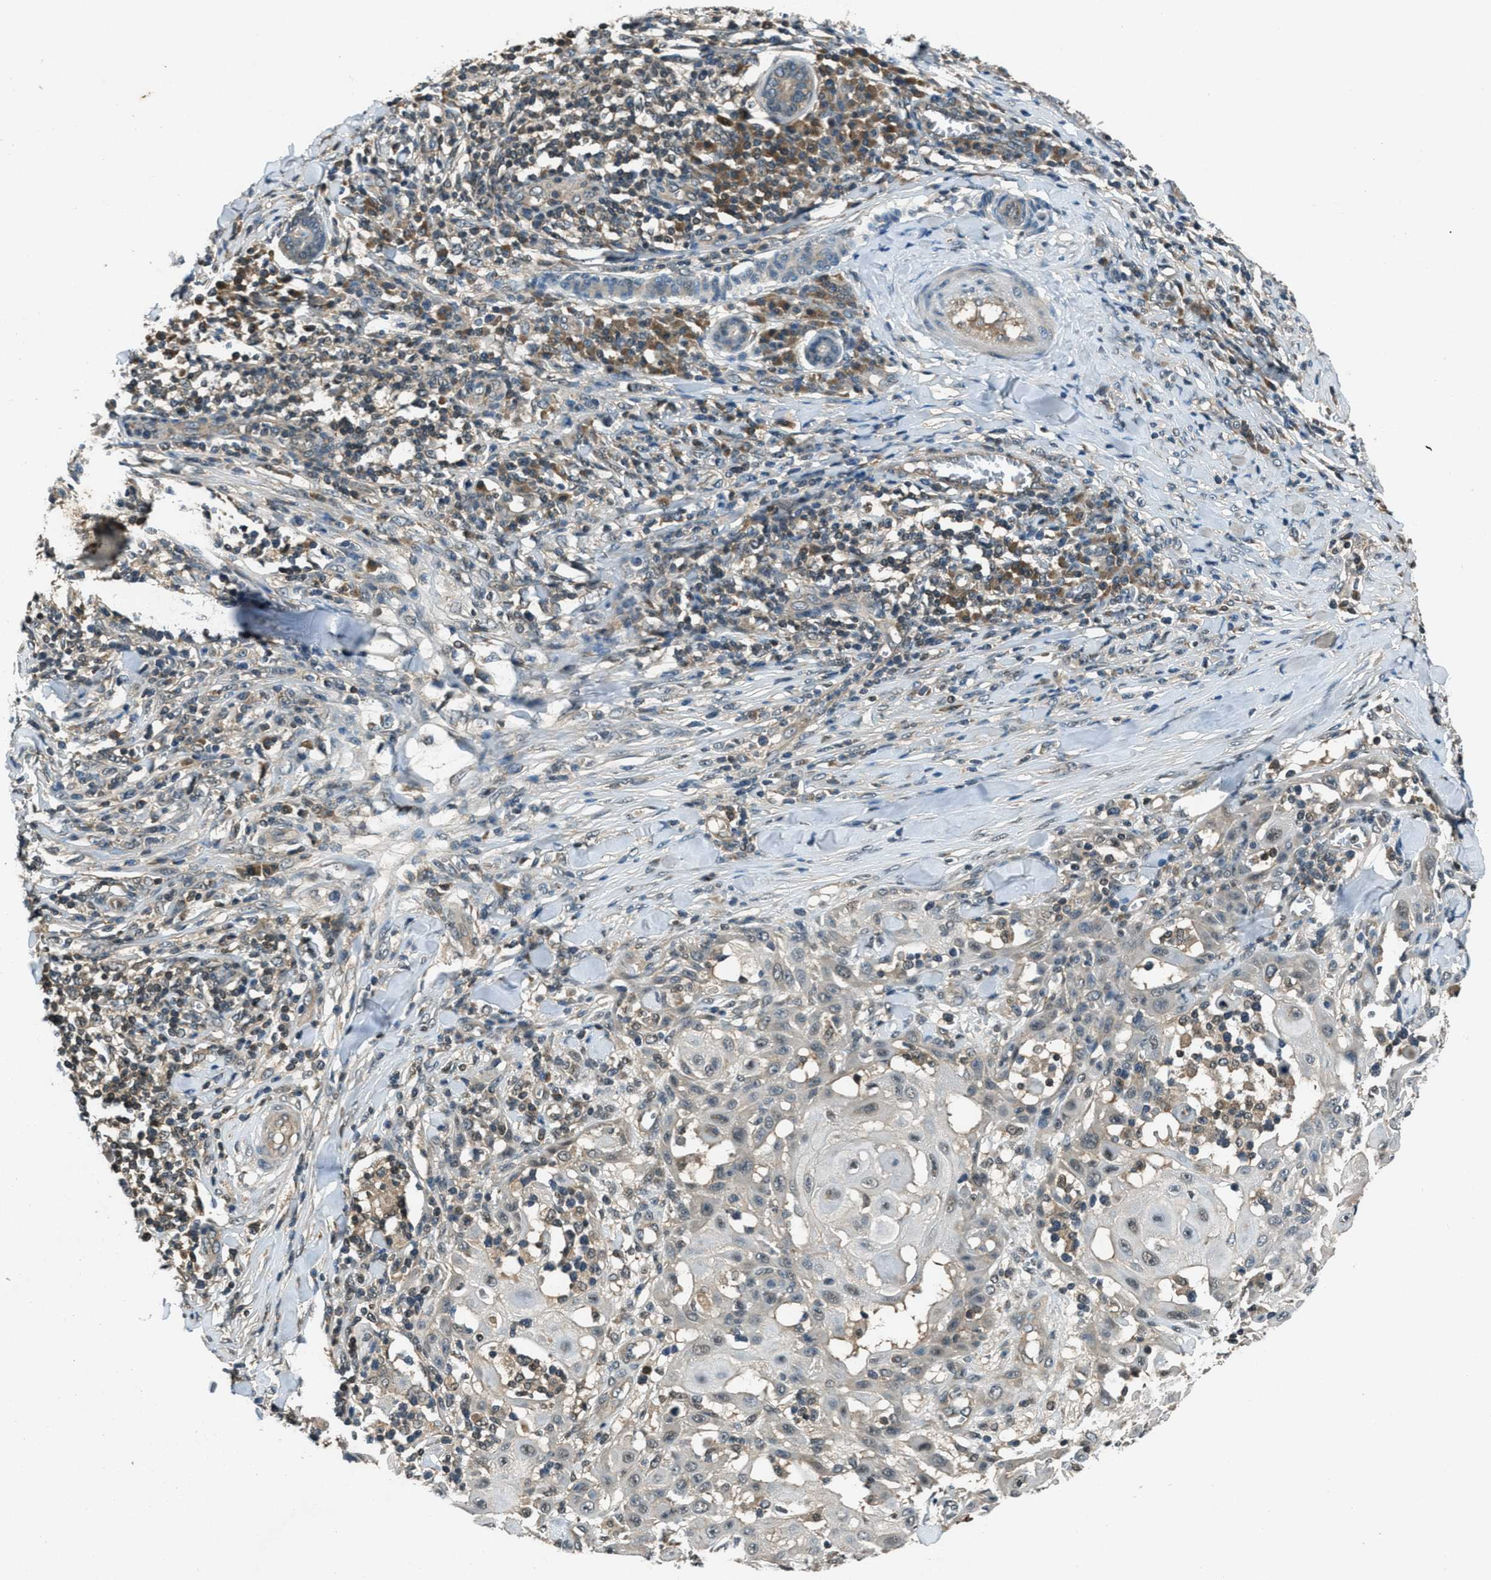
{"staining": {"intensity": "negative", "quantity": "none", "location": "none"}, "tissue": "skin cancer", "cell_type": "Tumor cells", "image_type": "cancer", "snomed": [{"axis": "morphology", "description": "Squamous cell carcinoma, NOS"}, {"axis": "topography", "description": "Skin"}], "caption": "Protein analysis of skin cancer (squamous cell carcinoma) reveals no significant expression in tumor cells. (DAB IHC with hematoxylin counter stain).", "gene": "DUSP6", "patient": {"sex": "male", "age": 24}}